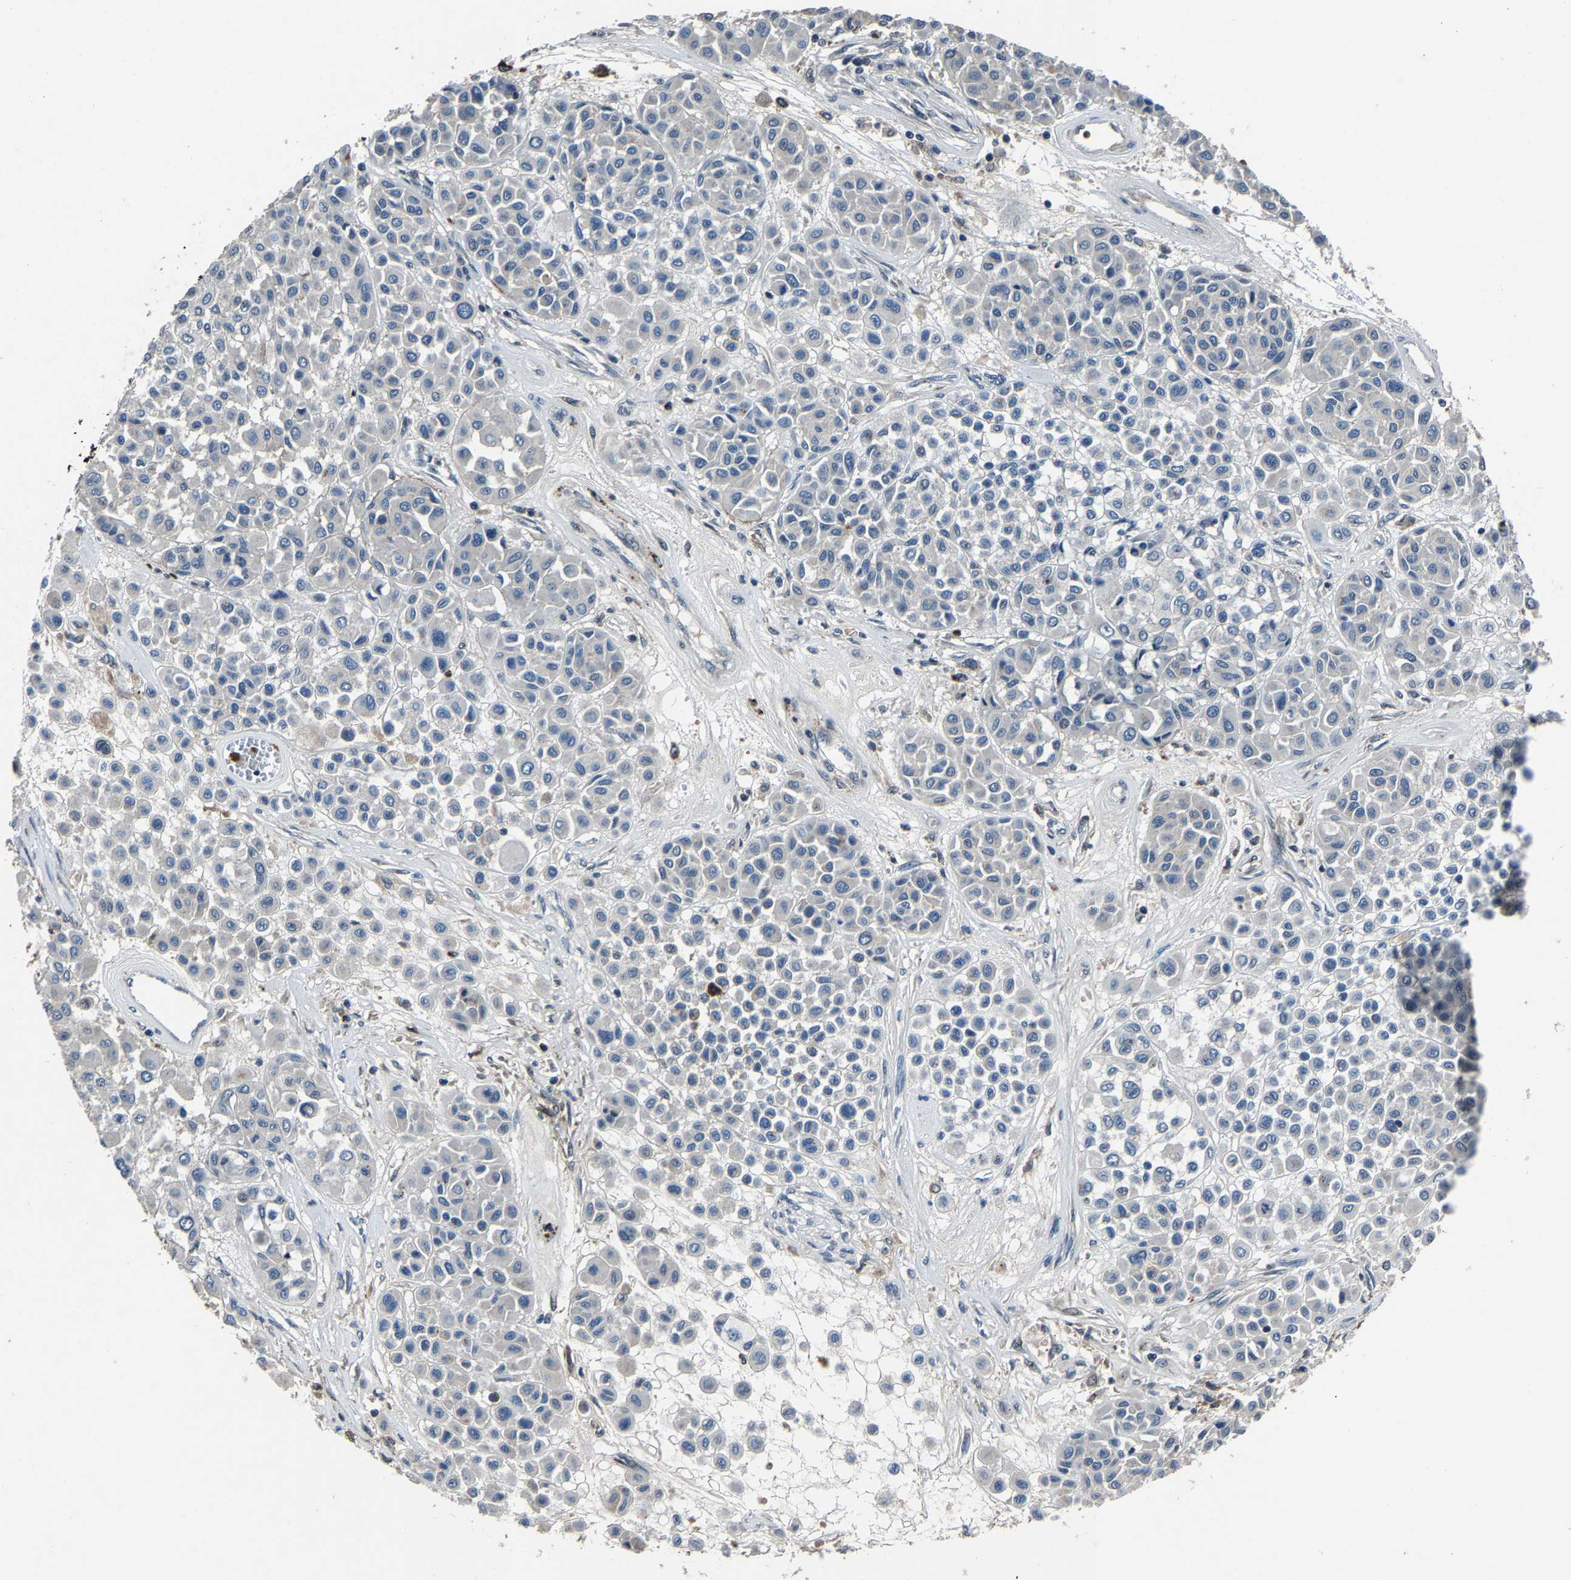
{"staining": {"intensity": "negative", "quantity": "none", "location": "none"}, "tissue": "melanoma", "cell_type": "Tumor cells", "image_type": "cancer", "snomed": [{"axis": "morphology", "description": "Malignant melanoma, Metastatic site"}, {"axis": "topography", "description": "Soft tissue"}], "caption": "Immunohistochemical staining of melanoma reveals no significant positivity in tumor cells. Nuclei are stained in blue.", "gene": "PCNX2", "patient": {"sex": "male", "age": 41}}